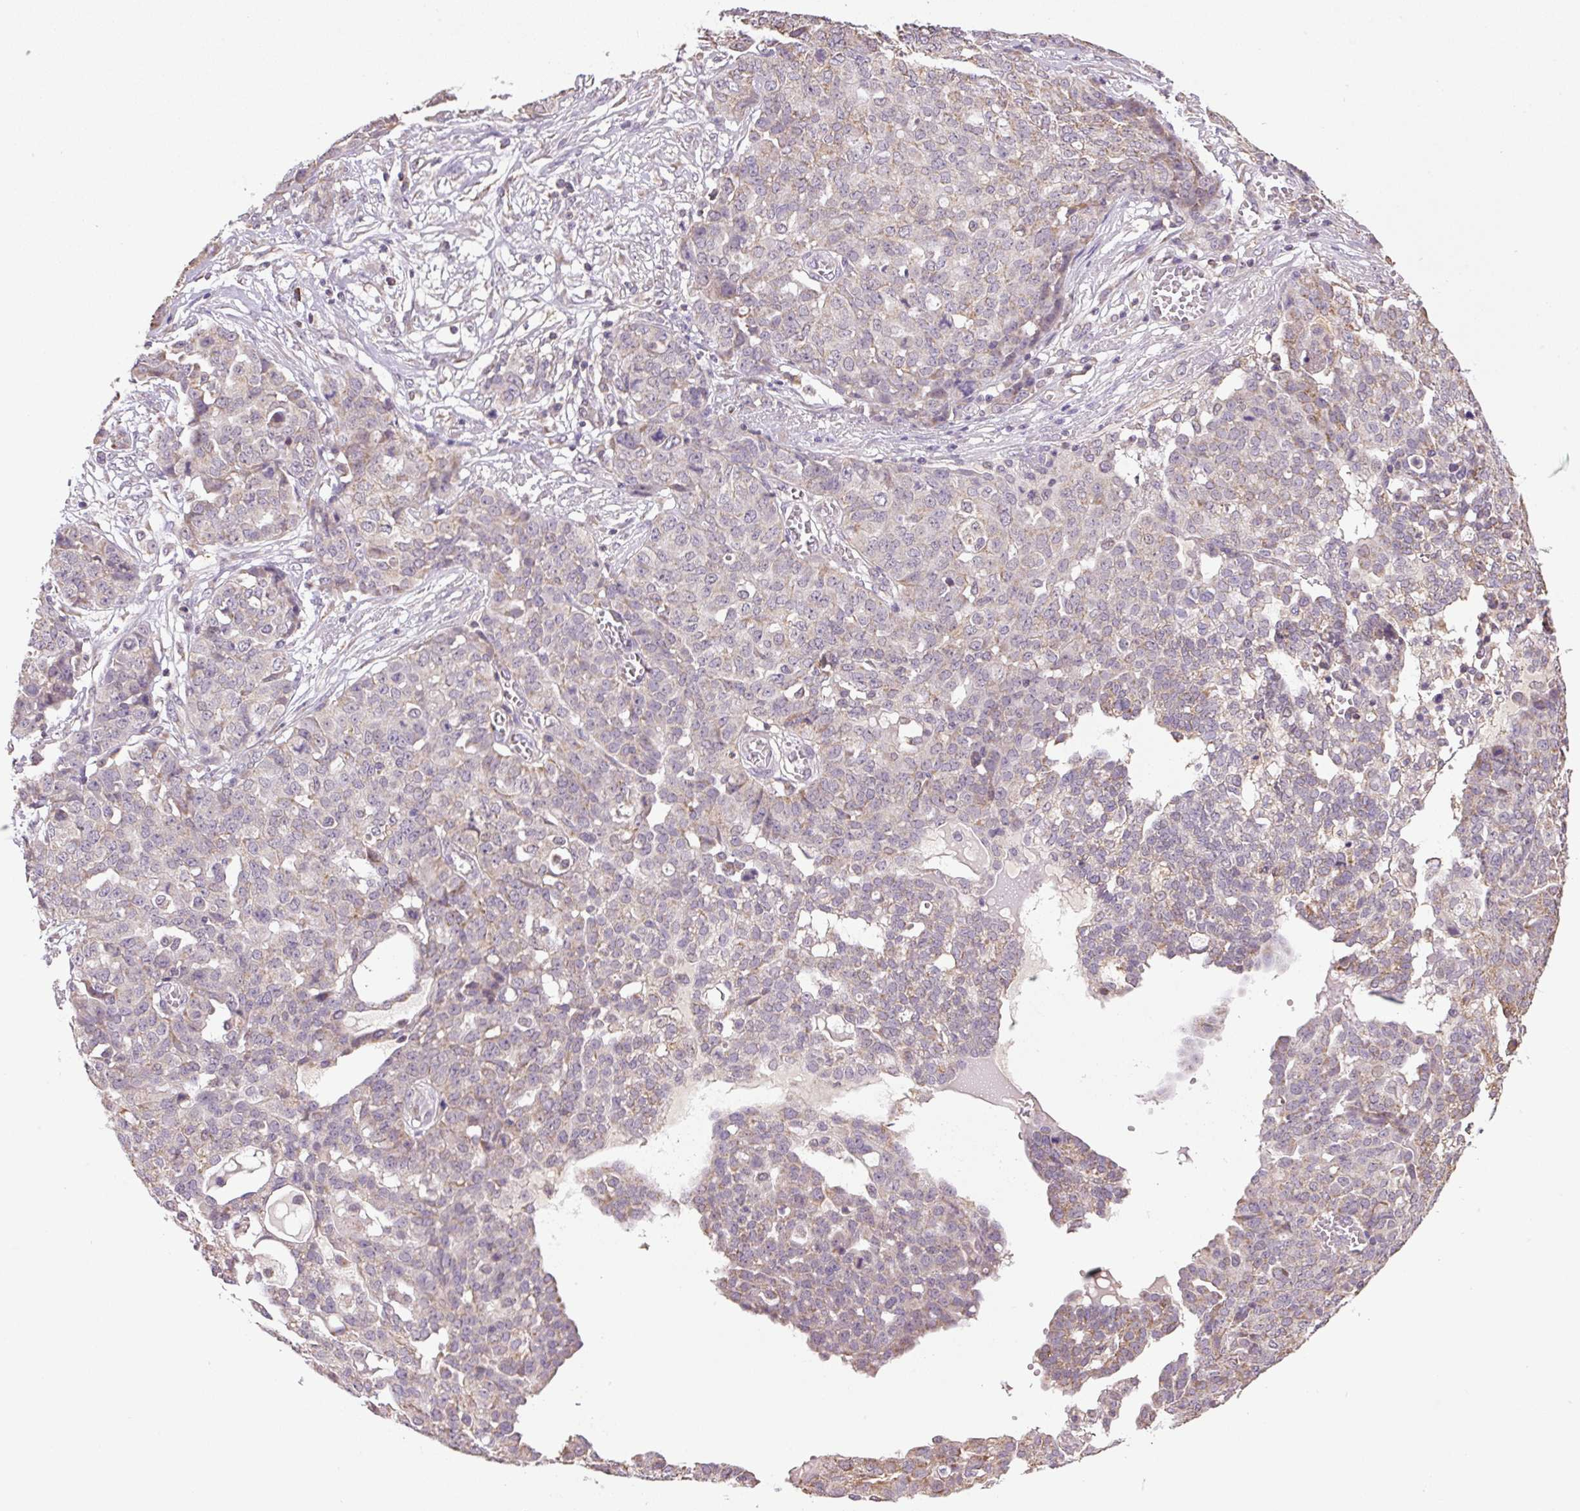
{"staining": {"intensity": "weak", "quantity": "25%-75%", "location": "cytoplasmic/membranous"}, "tissue": "ovarian cancer", "cell_type": "Tumor cells", "image_type": "cancer", "snomed": [{"axis": "morphology", "description": "Cystadenocarcinoma, serous, NOS"}, {"axis": "topography", "description": "Soft tissue"}, {"axis": "topography", "description": "Ovary"}], "caption": "Protein expression analysis of human serous cystadenocarcinoma (ovarian) reveals weak cytoplasmic/membranous positivity in about 25%-75% of tumor cells.", "gene": "SGF29", "patient": {"sex": "female", "age": 57}}